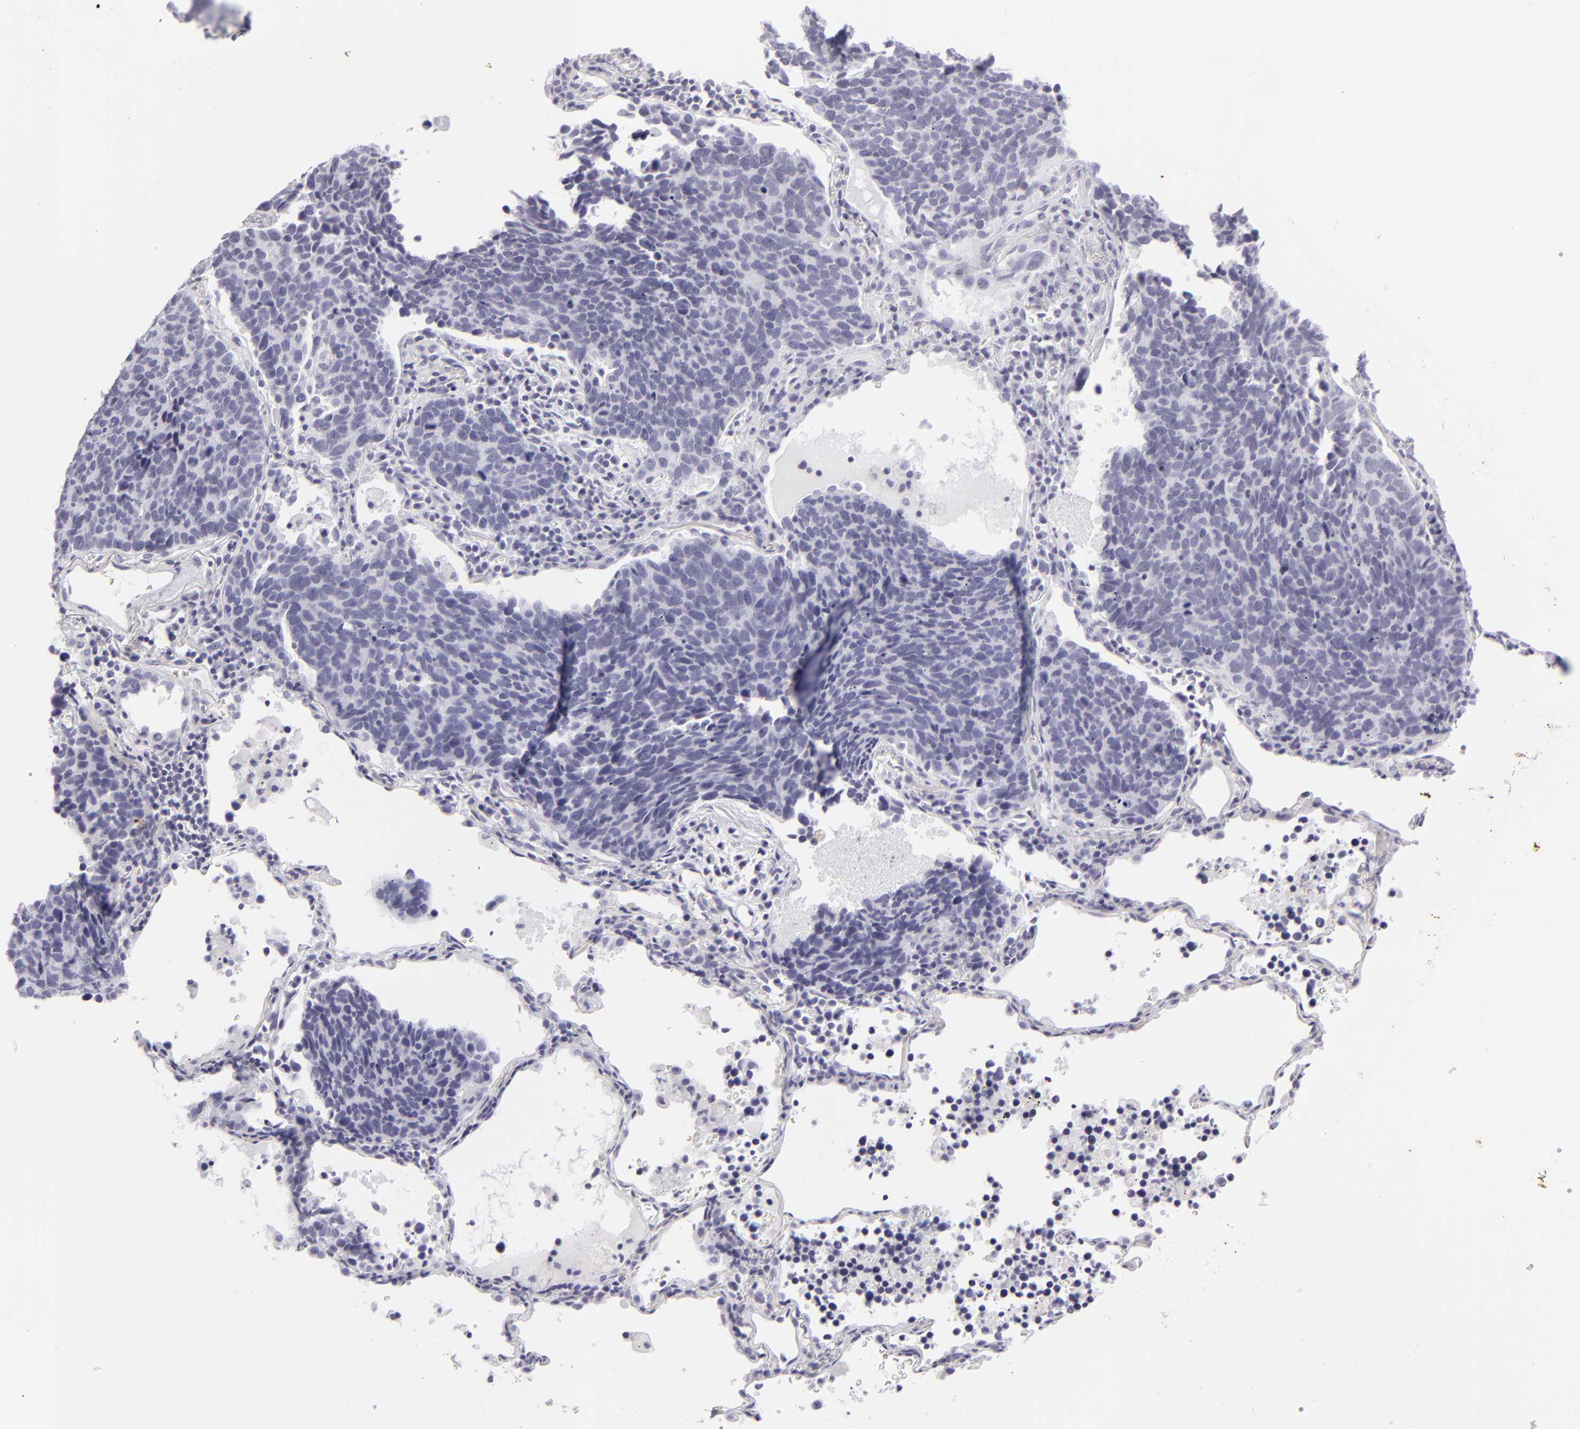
{"staining": {"intensity": "negative", "quantity": "none", "location": "none"}, "tissue": "lung cancer", "cell_type": "Tumor cells", "image_type": "cancer", "snomed": [{"axis": "morphology", "description": "Neoplasm, malignant, NOS"}, {"axis": "topography", "description": "Lung"}], "caption": "This micrograph is of lung malignant neoplasm stained with immunohistochemistry (IHC) to label a protein in brown with the nuclei are counter-stained blue. There is no positivity in tumor cells.", "gene": "KRT1", "patient": {"sex": "female", "age": 75}}